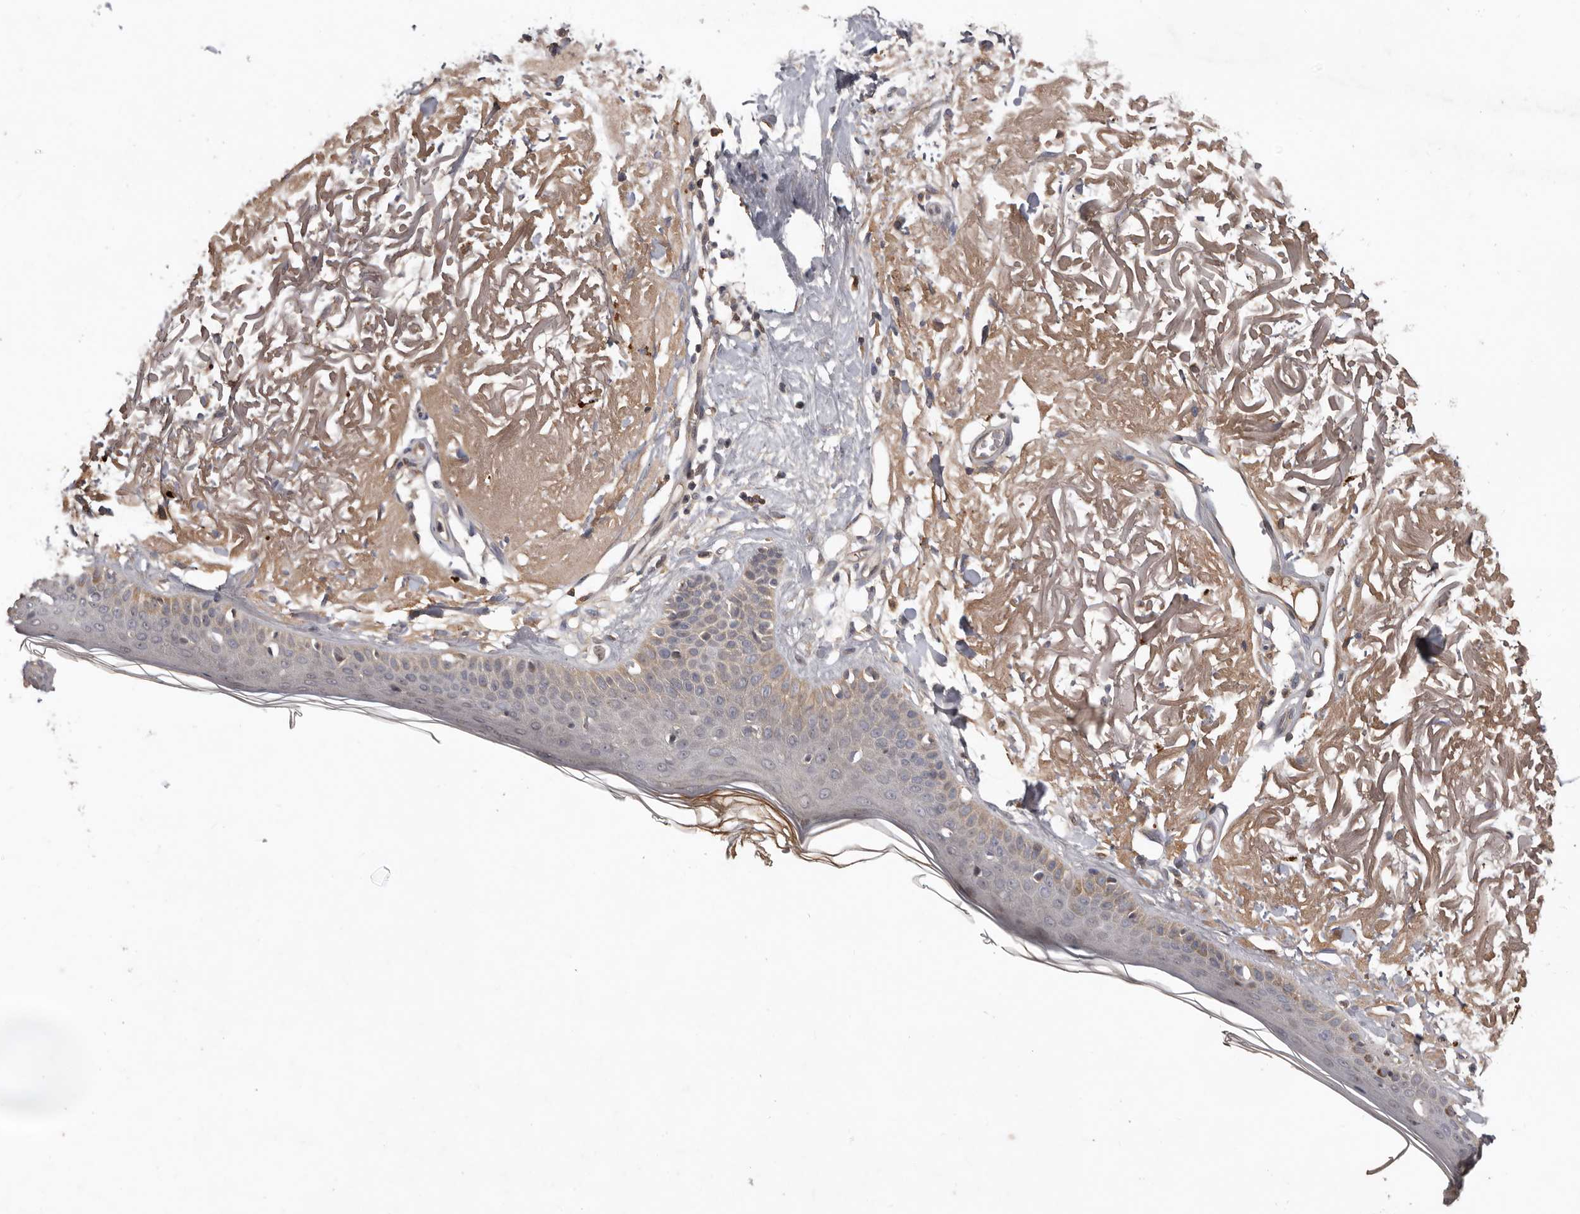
{"staining": {"intensity": "negative", "quantity": "none", "location": "none"}, "tissue": "skin", "cell_type": "Fibroblasts", "image_type": "normal", "snomed": [{"axis": "morphology", "description": "Normal tissue, NOS"}, {"axis": "topography", "description": "Skin"}, {"axis": "topography", "description": "Skeletal muscle"}], "caption": "This is a micrograph of IHC staining of normal skin, which shows no expression in fibroblasts. (Stains: DAB (3,3'-diaminobenzidine) immunohistochemistry (IHC) with hematoxylin counter stain, Microscopy: brightfield microscopy at high magnification).", "gene": "NMUR1", "patient": {"sex": "male", "age": 83}}